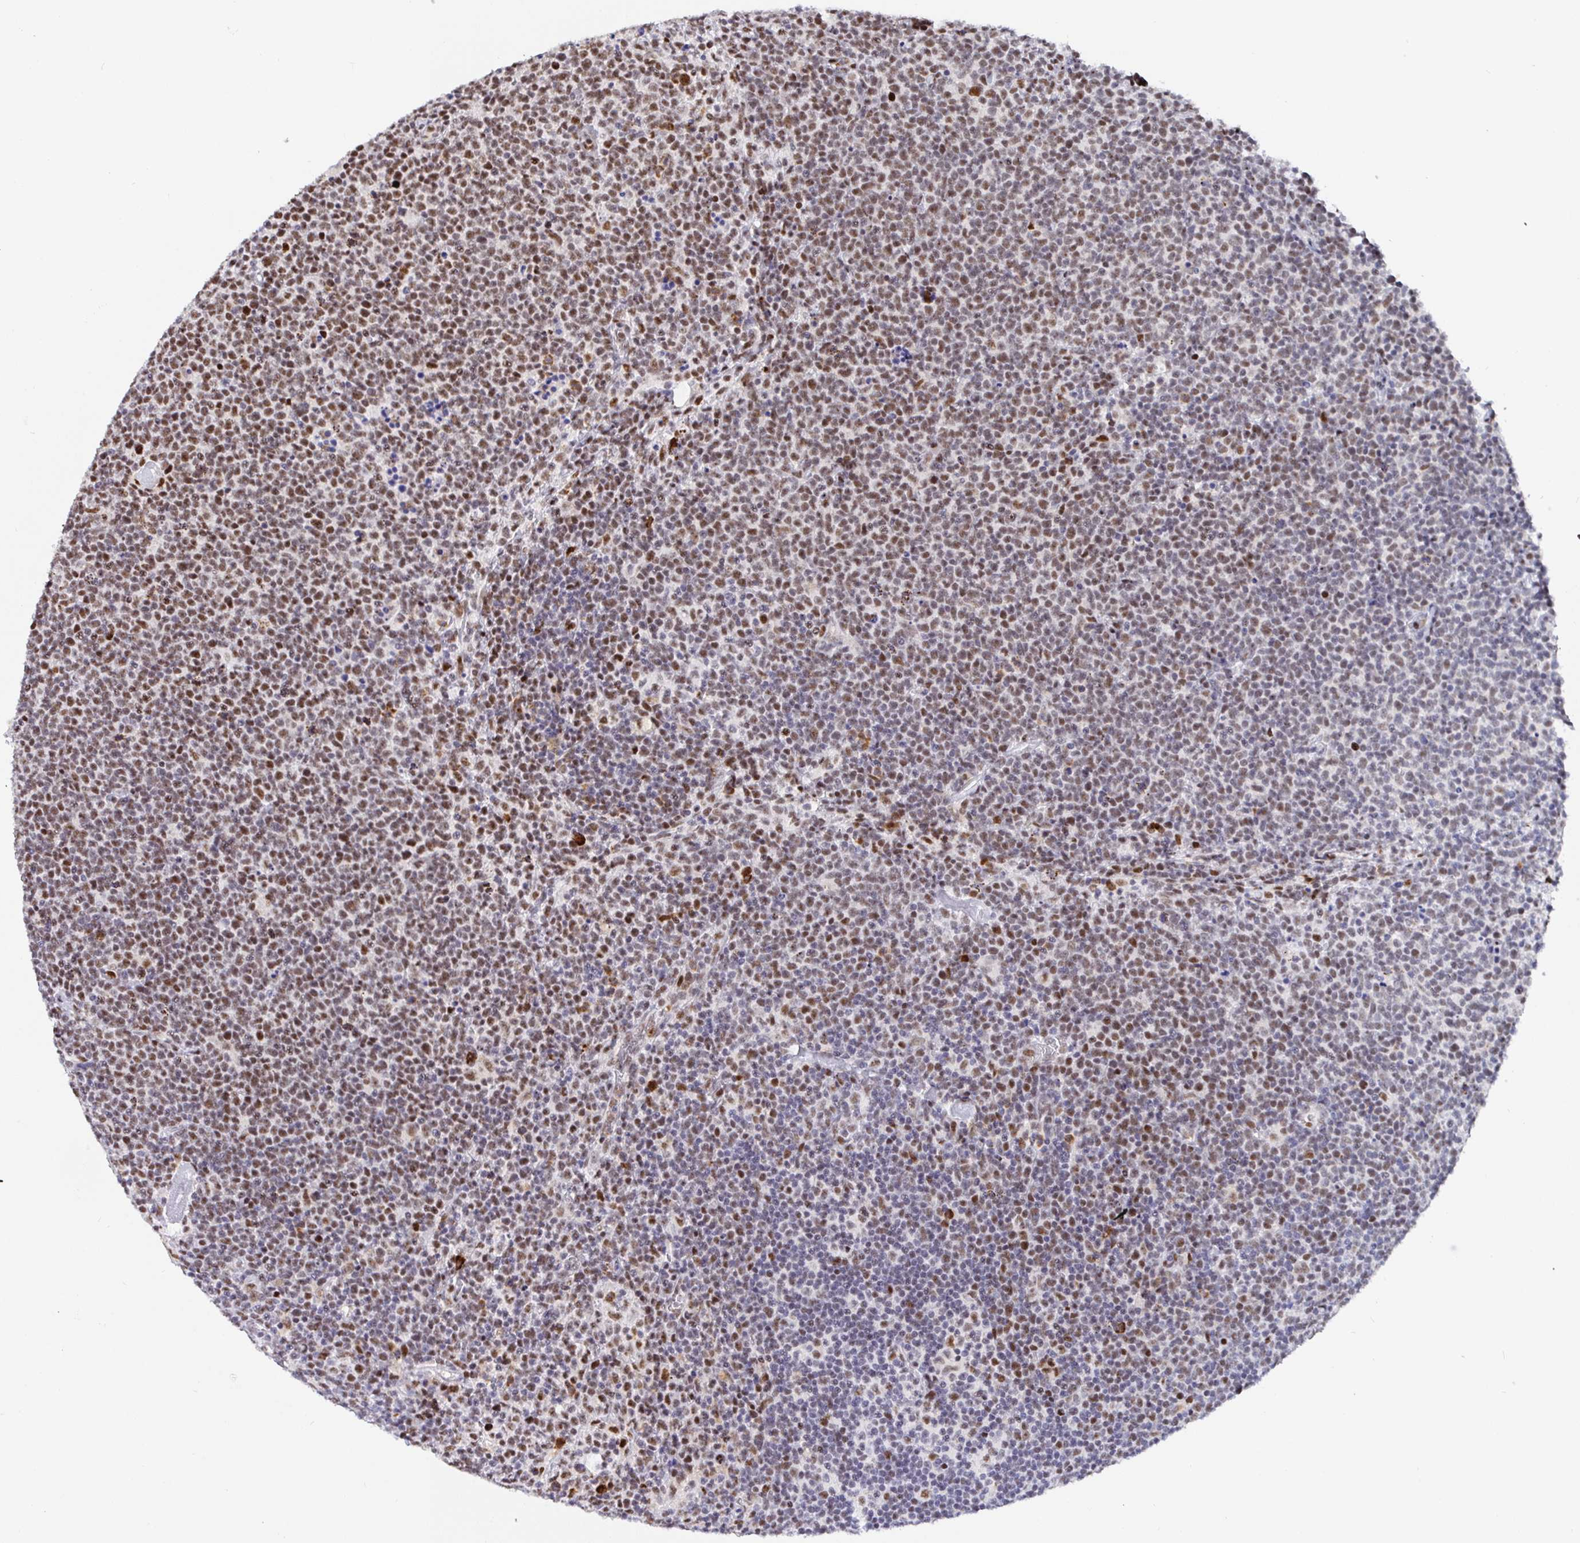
{"staining": {"intensity": "moderate", "quantity": "<25%", "location": "nuclear"}, "tissue": "lymphoma", "cell_type": "Tumor cells", "image_type": "cancer", "snomed": [{"axis": "morphology", "description": "Malignant lymphoma, non-Hodgkin's type, High grade"}, {"axis": "topography", "description": "Lymph node"}], "caption": "Approximately <25% of tumor cells in human malignant lymphoma, non-Hodgkin's type (high-grade) exhibit moderate nuclear protein expression as visualized by brown immunohistochemical staining.", "gene": "SETD5", "patient": {"sex": "male", "age": 61}}